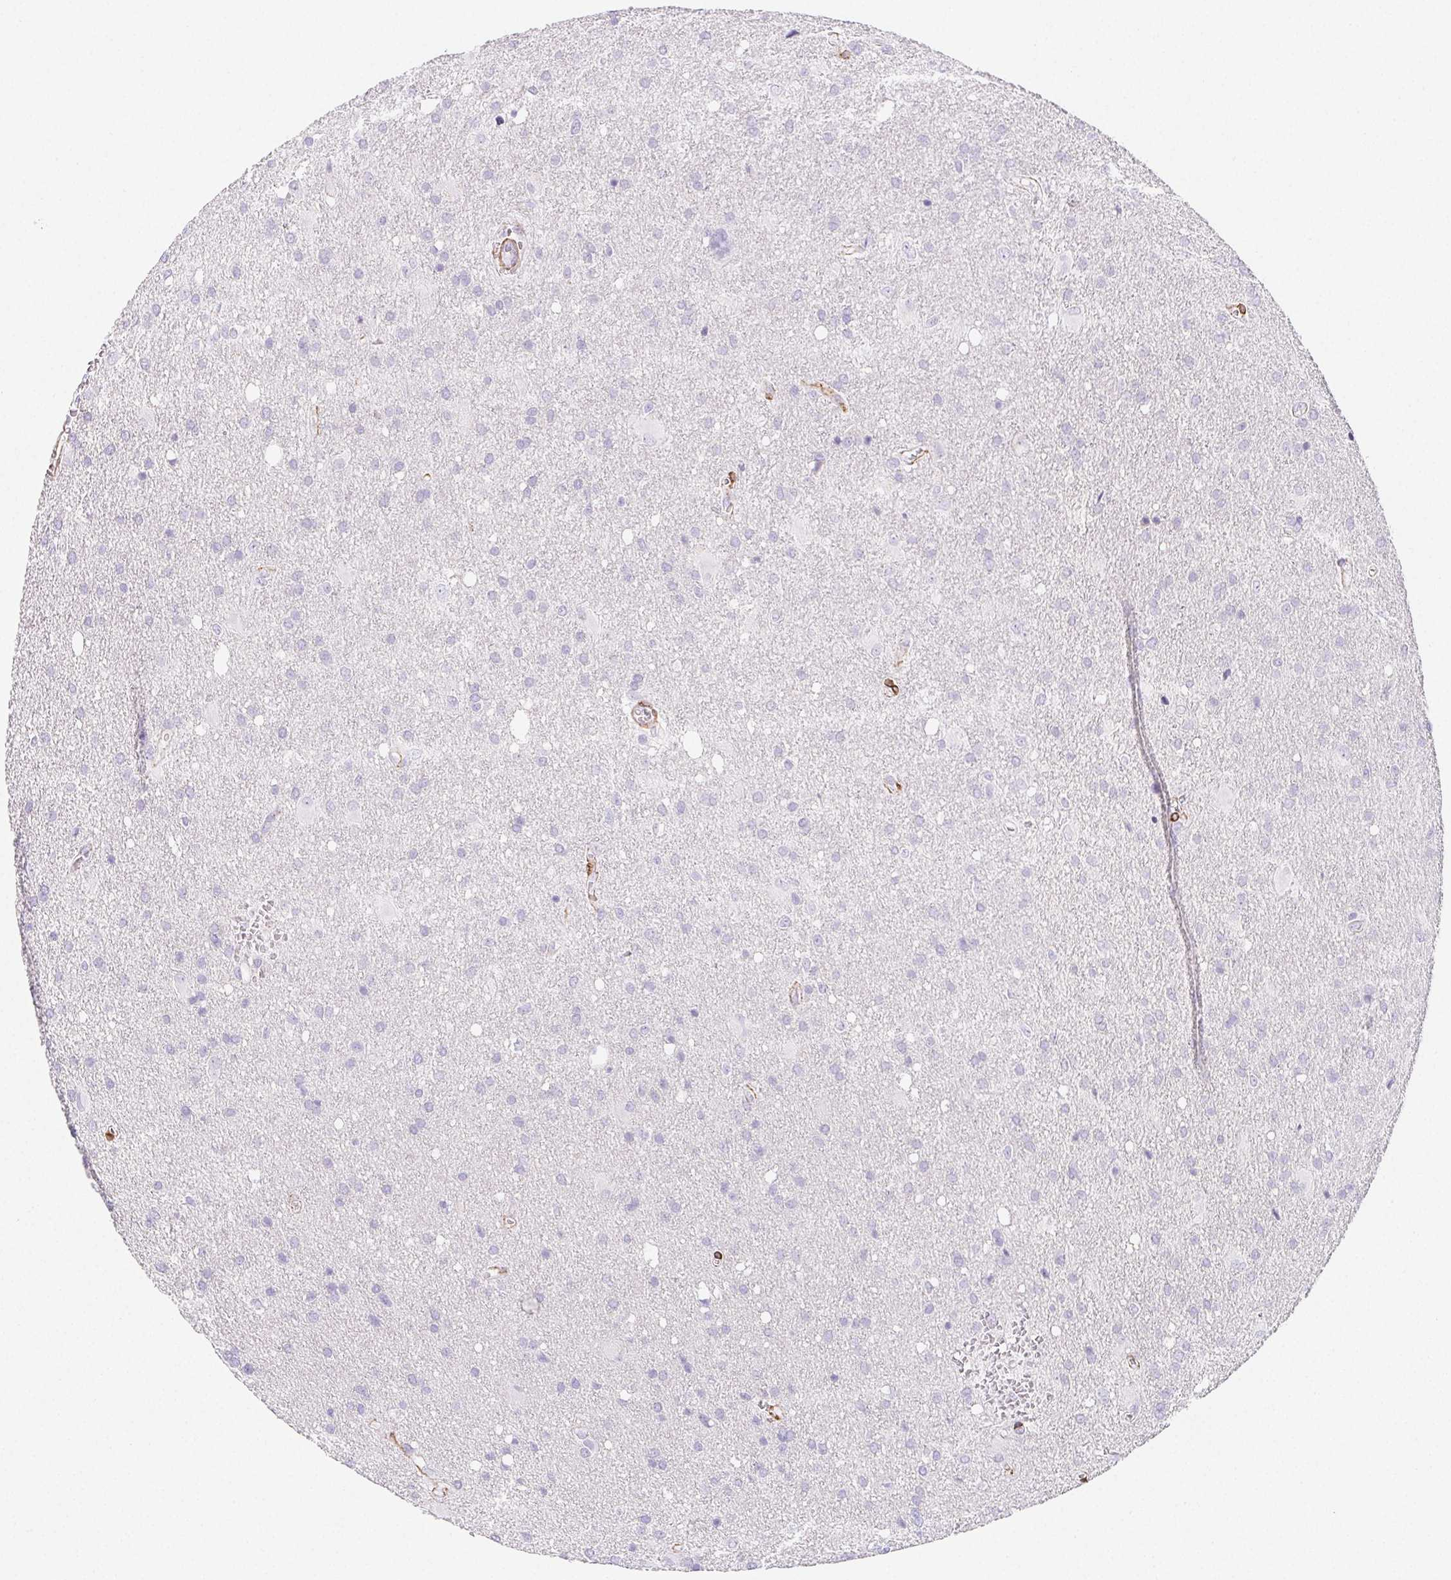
{"staining": {"intensity": "negative", "quantity": "none", "location": "none"}, "tissue": "glioma", "cell_type": "Tumor cells", "image_type": "cancer", "snomed": [{"axis": "morphology", "description": "Glioma, malignant, Low grade"}, {"axis": "topography", "description": "Brain"}], "caption": "This micrograph is of low-grade glioma (malignant) stained with immunohistochemistry (IHC) to label a protein in brown with the nuclei are counter-stained blue. There is no positivity in tumor cells. The staining was performed using DAB (3,3'-diaminobenzidine) to visualize the protein expression in brown, while the nuclei were stained in blue with hematoxylin (Magnification: 20x).", "gene": "HRC", "patient": {"sex": "male", "age": 66}}